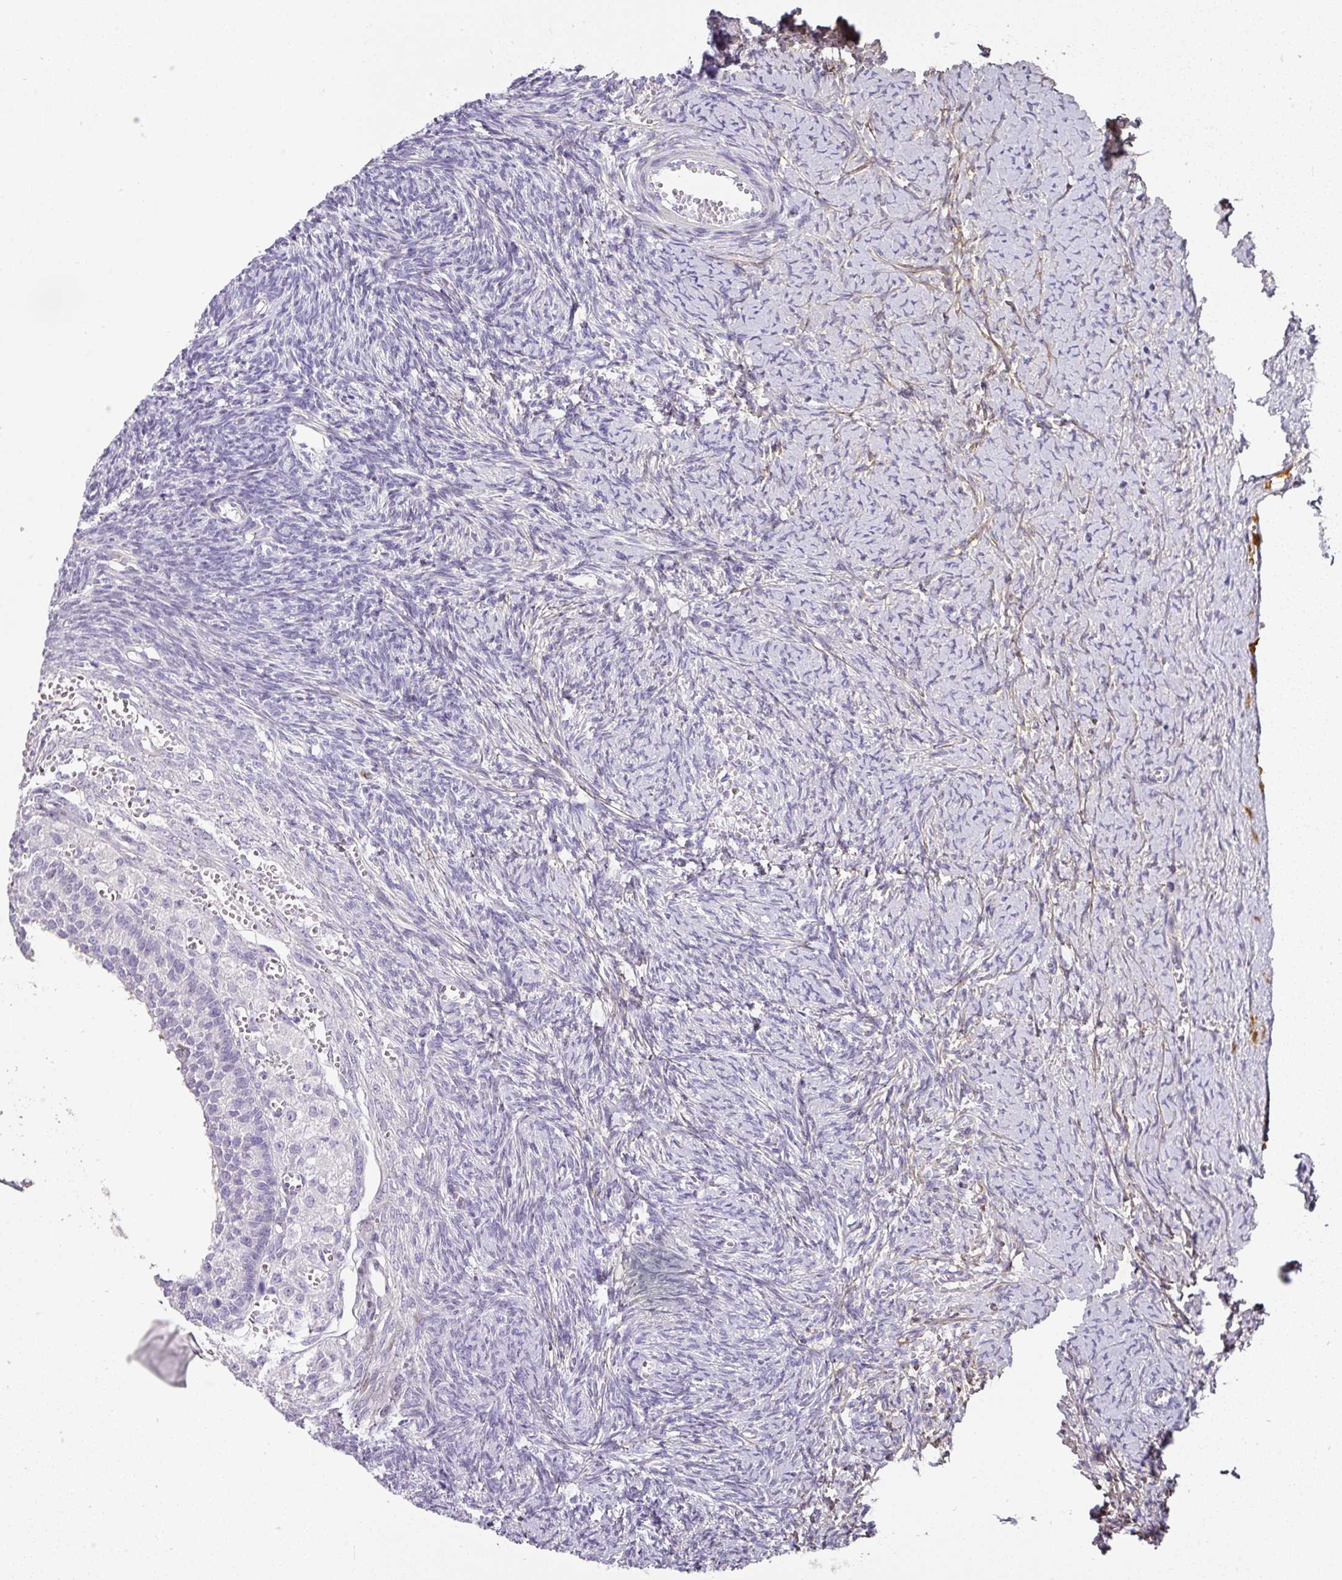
{"staining": {"intensity": "negative", "quantity": "none", "location": "none"}, "tissue": "ovary", "cell_type": "Follicle cells", "image_type": "normal", "snomed": [{"axis": "morphology", "description": "Normal tissue, NOS"}, {"axis": "topography", "description": "Ovary"}], "caption": "A high-resolution photomicrograph shows immunohistochemistry staining of normal ovary, which displays no significant expression in follicle cells.", "gene": "ANKRD29", "patient": {"sex": "female", "age": 39}}